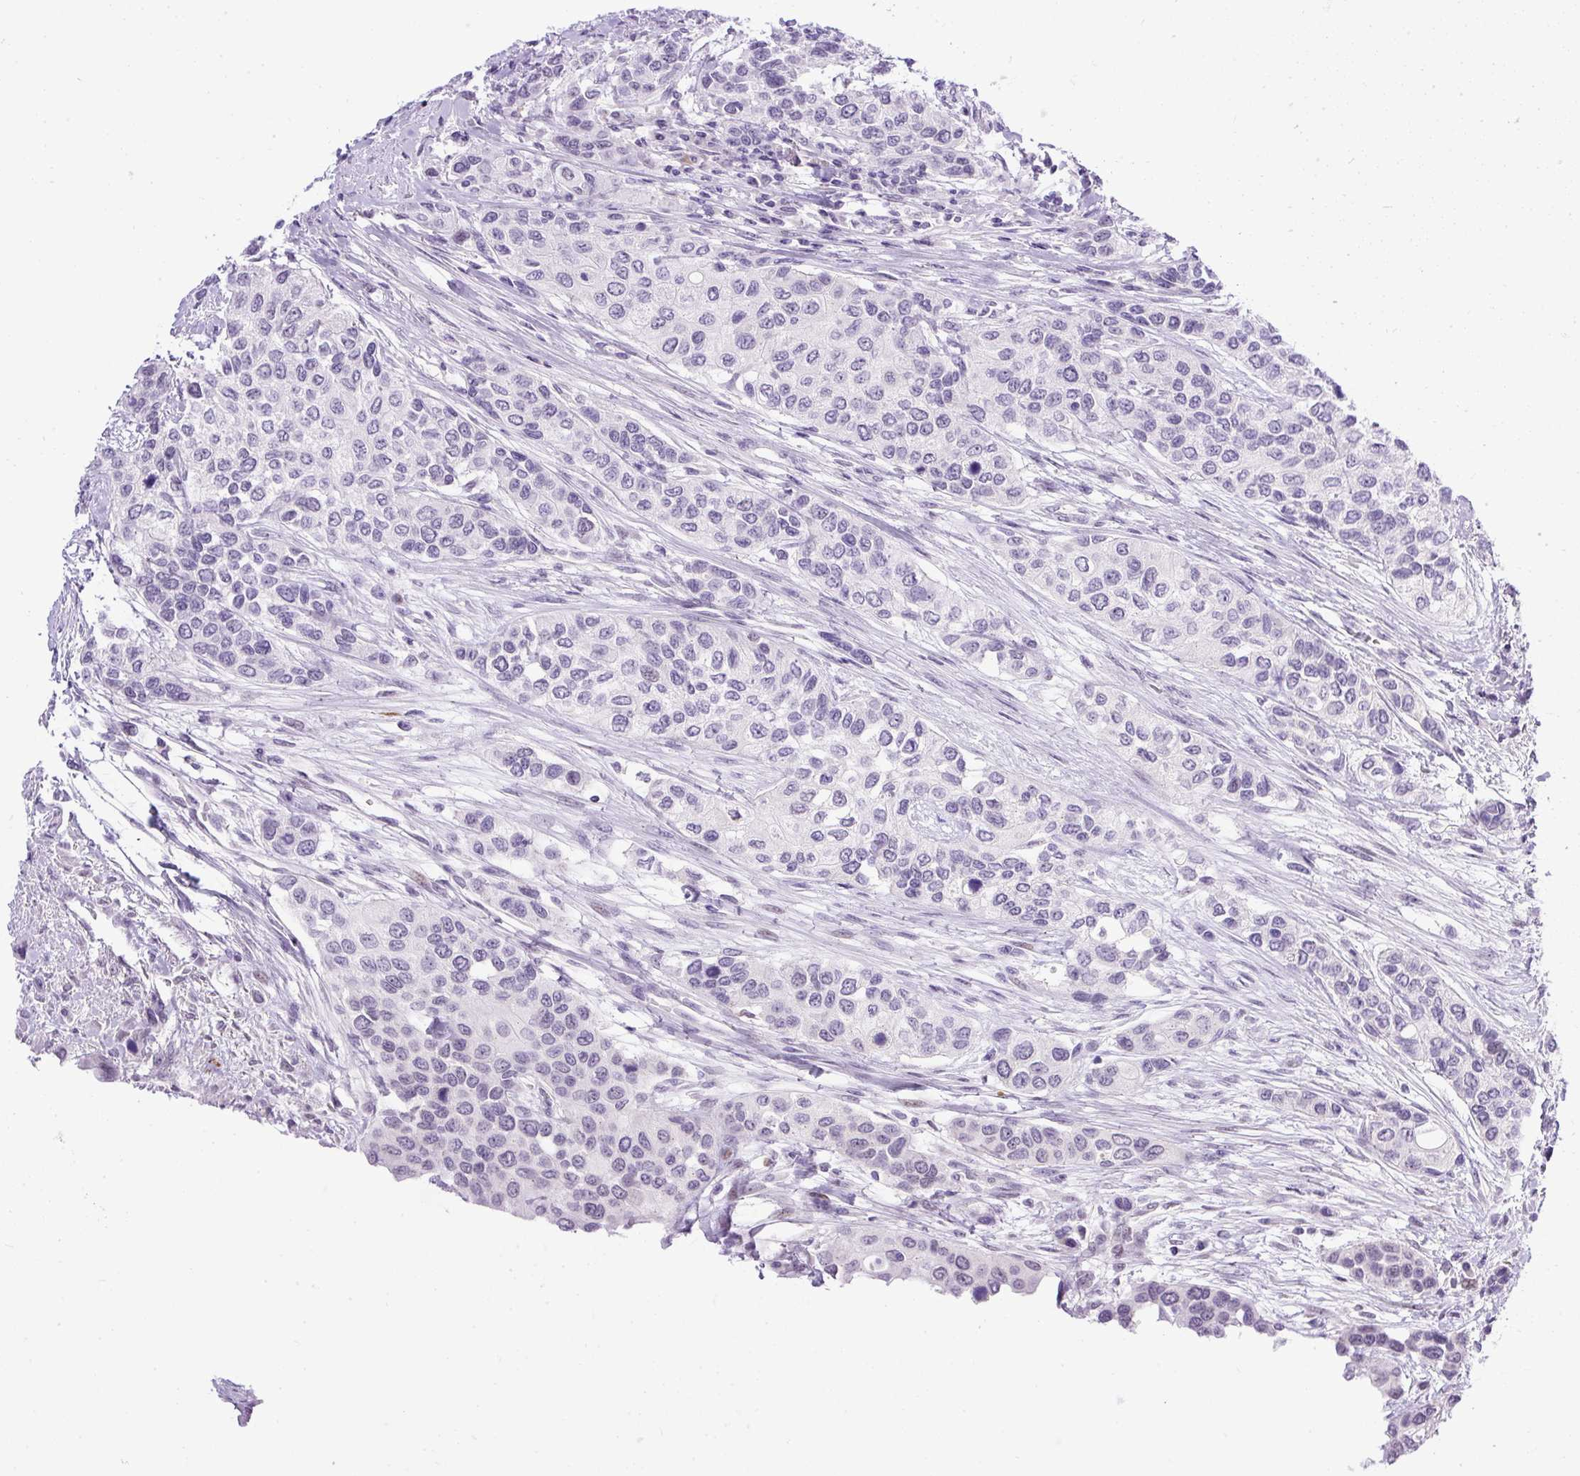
{"staining": {"intensity": "negative", "quantity": "none", "location": "none"}, "tissue": "urothelial cancer", "cell_type": "Tumor cells", "image_type": "cancer", "snomed": [{"axis": "morphology", "description": "Normal tissue, NOS"}, {"axis": "morphology", "description": "Urothelial carcinoma, High grade"}, {"axis": "topography", "description": "Vascular tissue"}, {"axis": "topography", "description": "Urinary bladder"}], "caption": "The photomicrograph exhibits no staining of tumor cells in urothelial carcinoma (high-grade).", "gene": "WNT10B", "patient": {"sex": "female", "age": 56}}